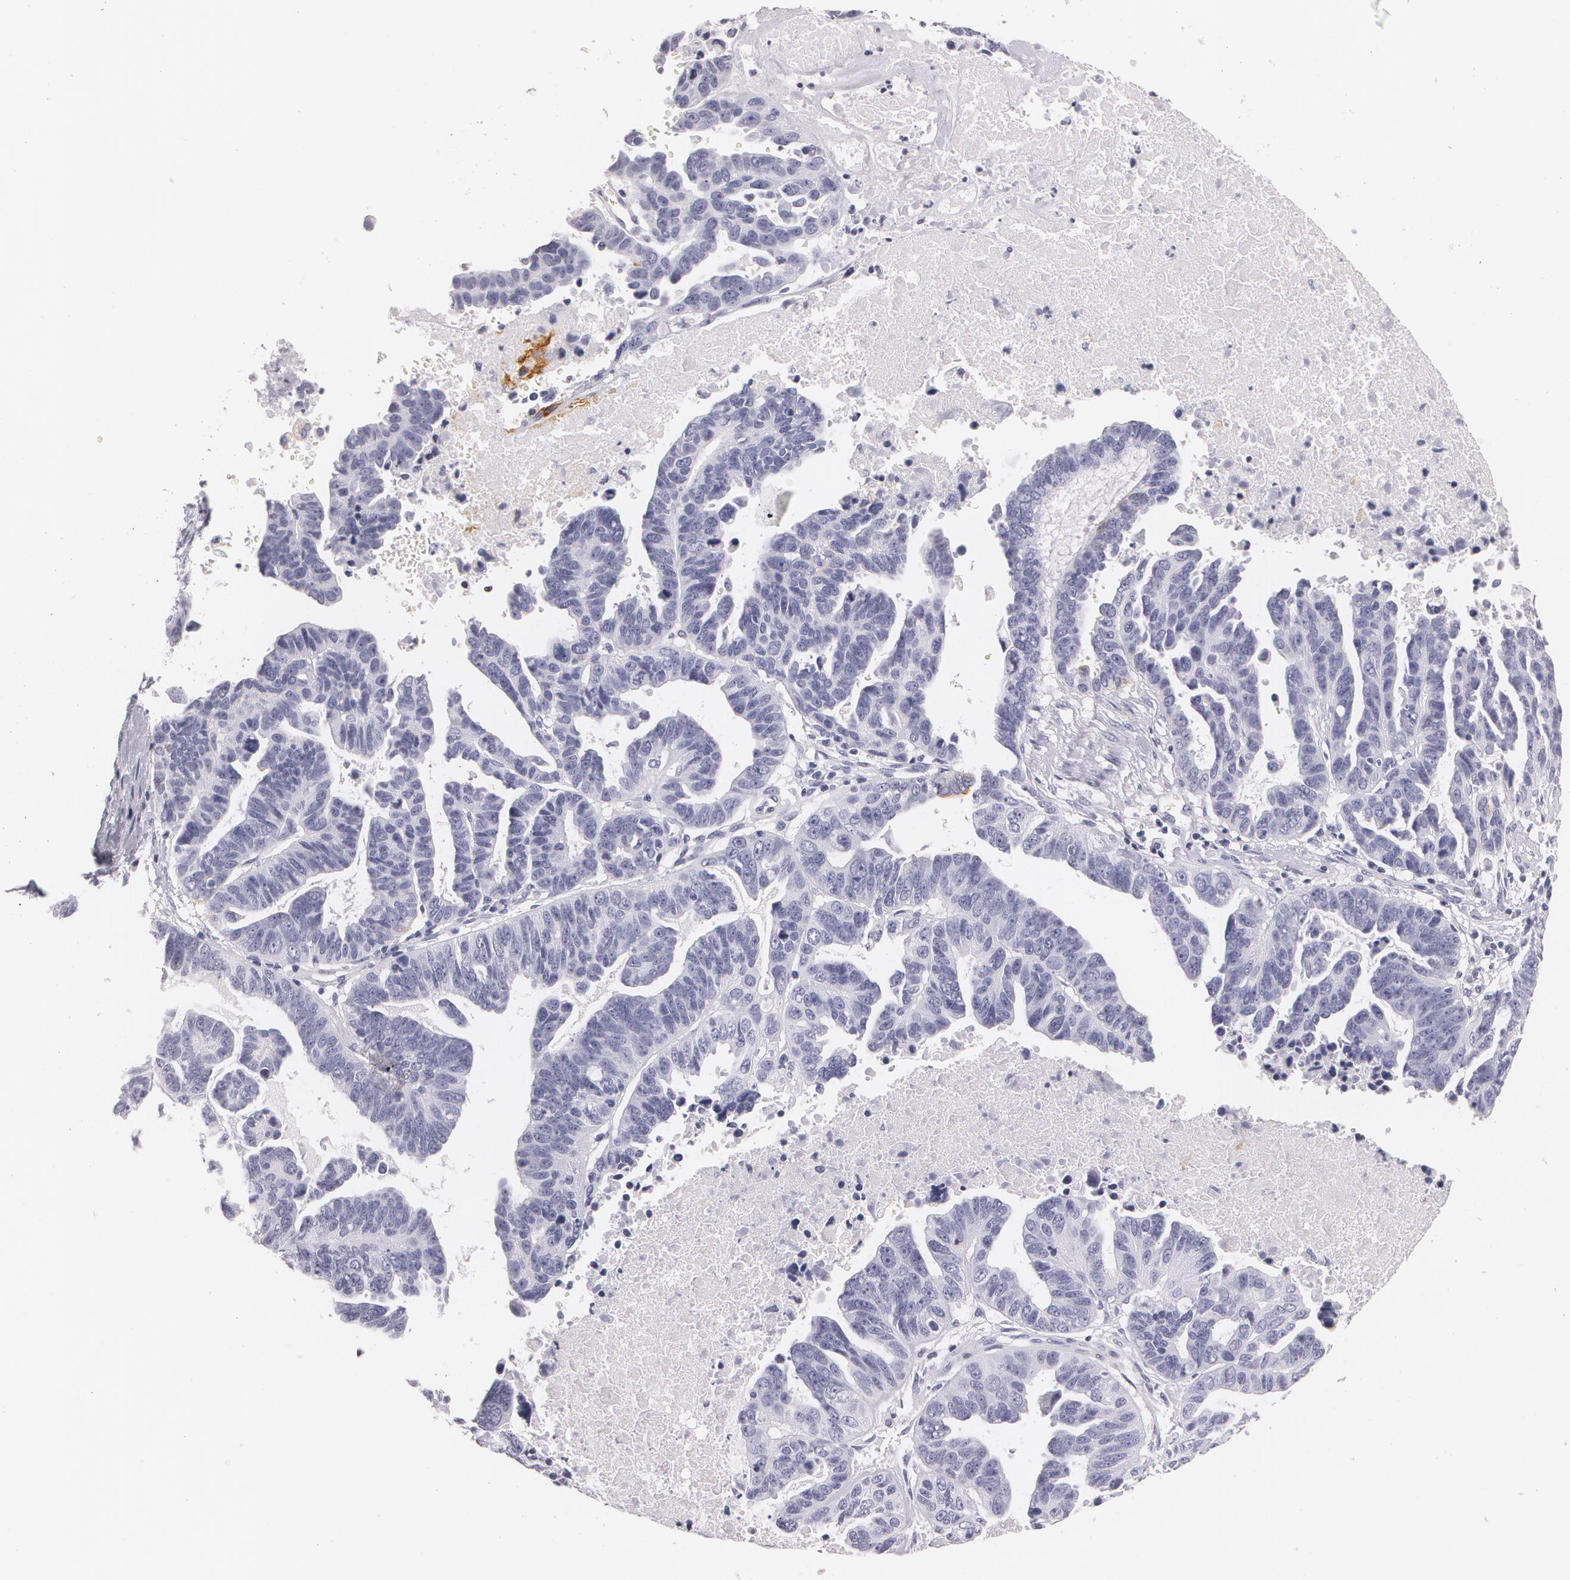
{"staining": {"intensity": "negative", "quantity": "none", "location": "none"}, "tissue": "ovarian cancer", "cell_type": "Tumor cells", "image_type": "cancer", "snomed": [{"axis": "morphology", "description": "Carcinoma, endometroid"}, {"axis": "morphology", "description": "Cystadenocarcinoma, serous, NOS"}, {"axis": "topography", "description": "Ovary"}], "caption": "Ovarian cancer was stained to show a protein in brown. There is no significant positivity in tumor cells. The staining is performed using DAB brown chromogen with nuclei counter-stained in using hematoxylin.", "gene": "NGFR", "patient": {"sex": "female", "age": 45}}